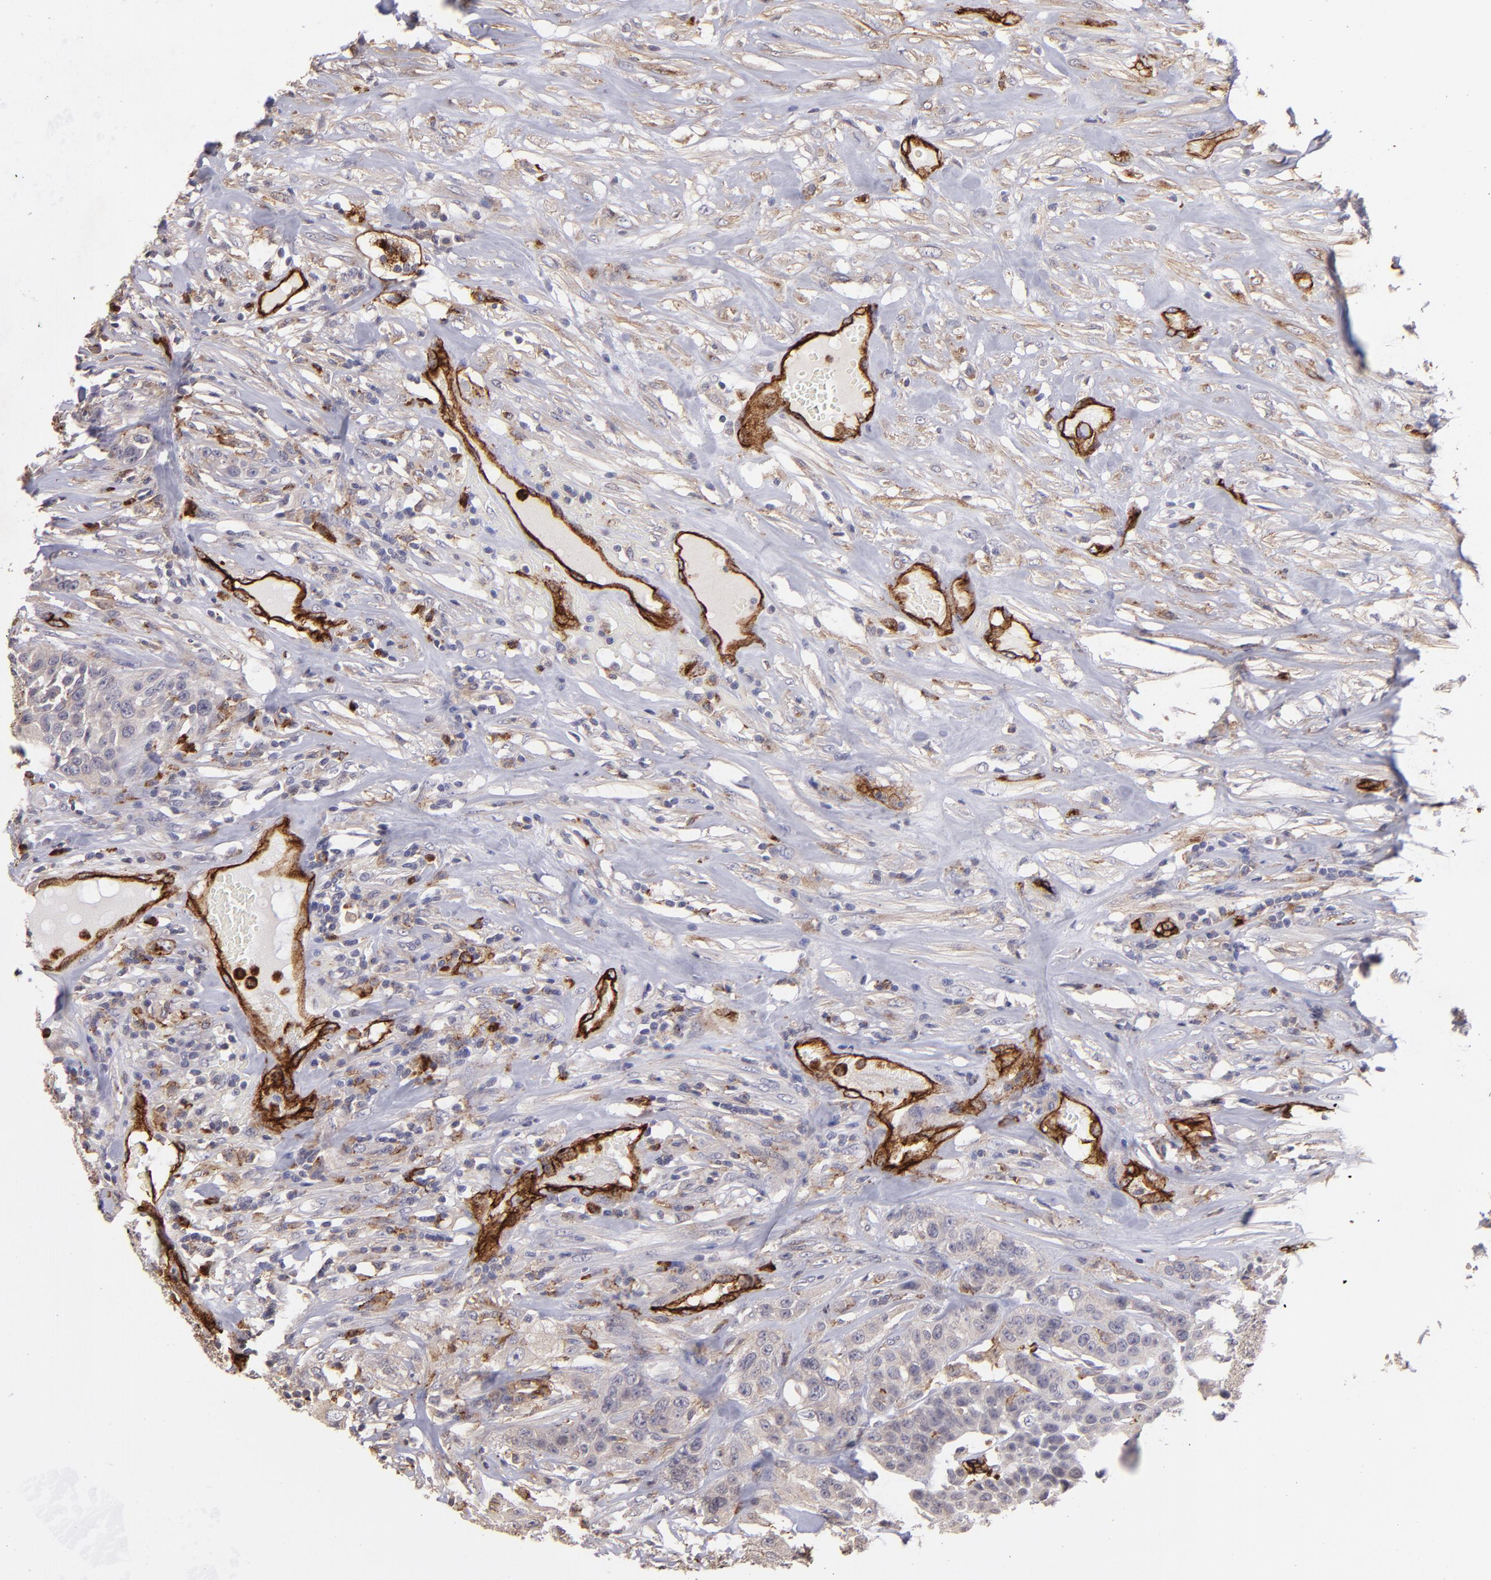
{"staining": {"intensity": "negative", "quantity": "none", "location": "none"}, "tissue": "urothelial cancer", "cell_type": "Tumor cells", "image_type": "cancer", "snomed": [{"axis": "morphology", "description": "Urothelial carcinoma, High grade"}, {"axis": "topography", "description": "Urinary bladder"}], "caption": "This is an immunohistochemistry photomicrograph of urothelial cancer. There is no positivity in tumor cells.", "gene": "DYSF", "patient": {"sex": "male", "age": 74}}